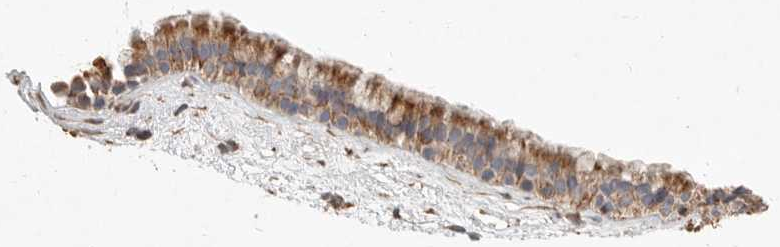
{"staining": {"intensity": "moderate", "quantity": ">75%", "location": "cytoplasmic/membranous"}, "tissue": "nasopharynx", "cell_type": "Respiratory epithelial cells", "image_type": "normal", "snomed": [{"axis": "morphology", "description": "Normal tissue, NOS"}, {"axis": "morphology", "description": "Inflammation, NOS"}, {"axis": "topography", "description": "Nasopharynx"}], "caption": "Immunohistochemical staining of unremarkable human nasopharynx shows >75% levels of moderate cytoplasmic/membranous protein expression in approximately >75% of respiratory epithelial cells. The protein of interest is stained brown, and the nuclei are stained in blue (DAB IHC with brightfield microscopy, high magnification).", "gene": "ARHGEF10L", "patient": {"sex": "male", "age": 48}}